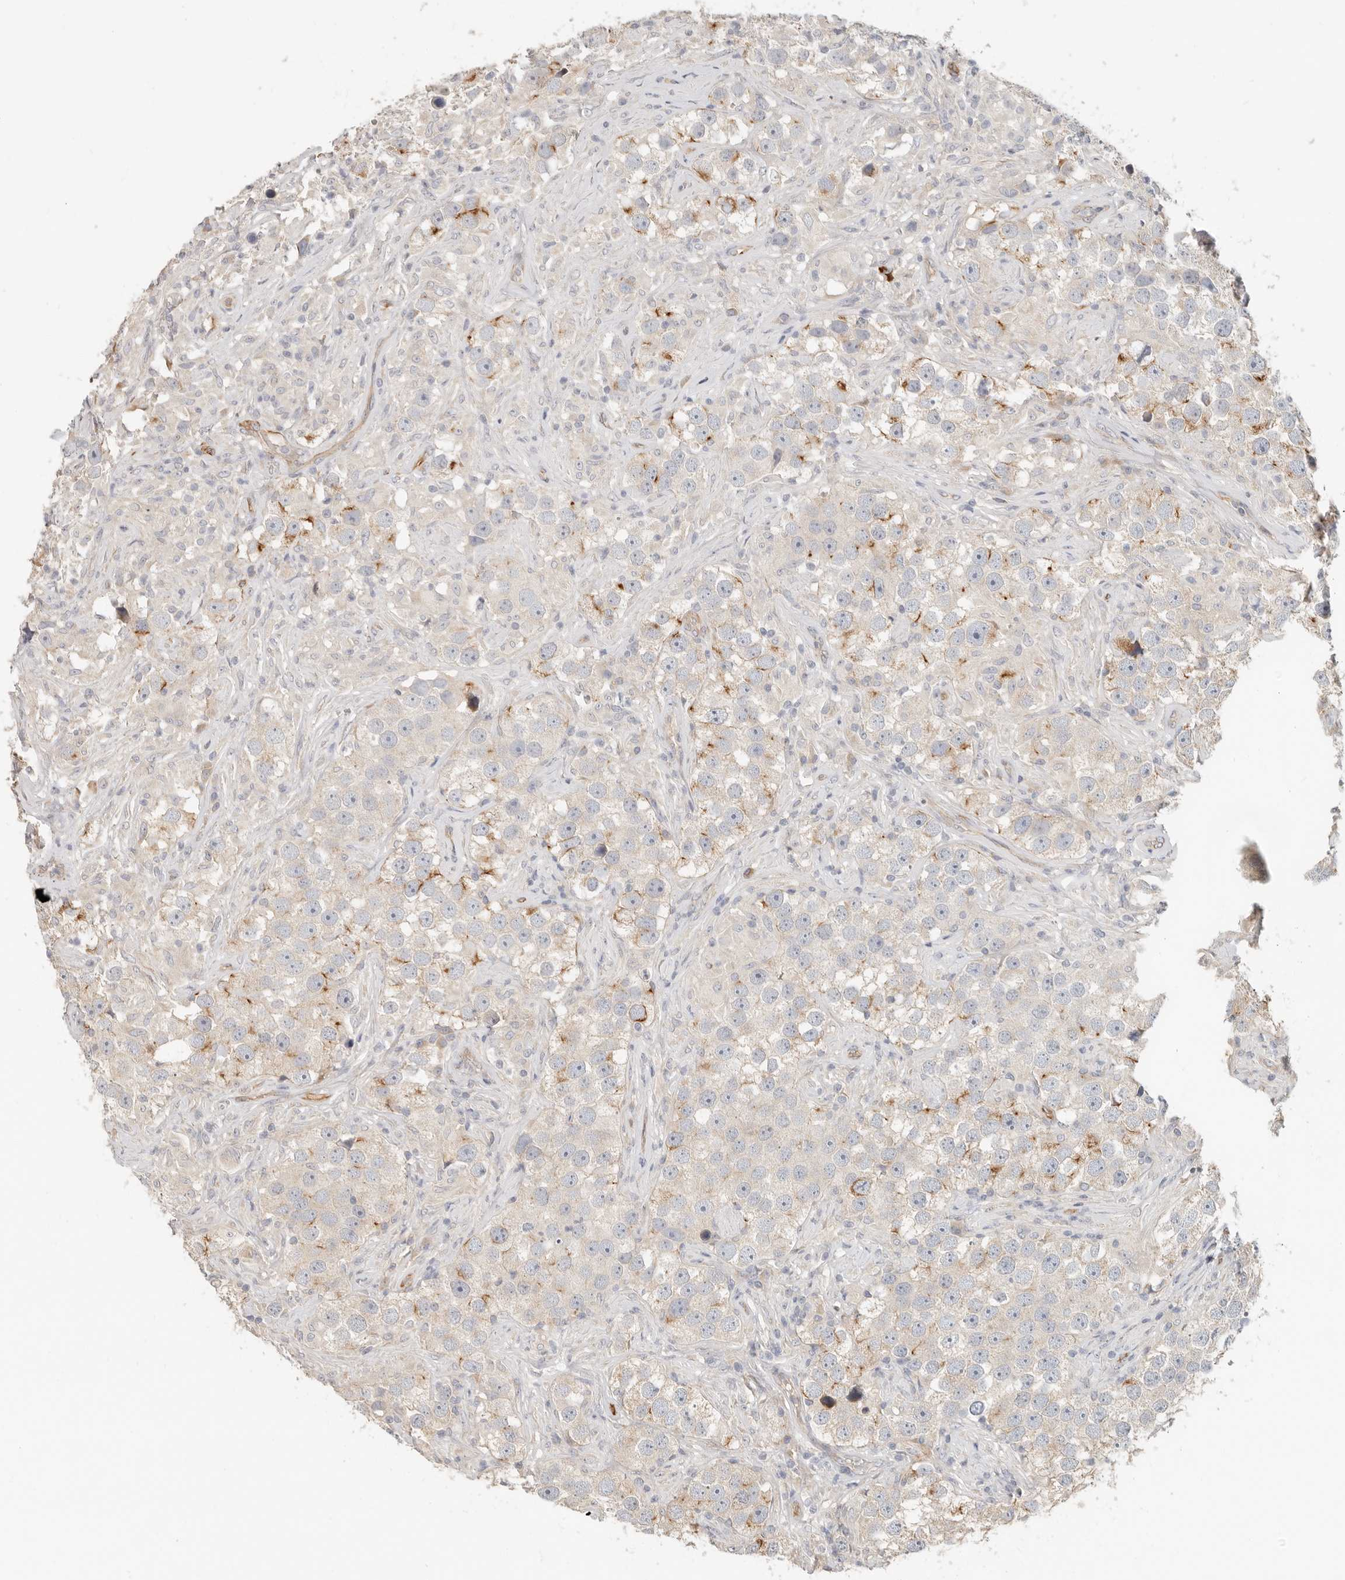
{"staining": {"intensity": "moderate", "quantity": "<25%", "location": "cytoplasmic/membranous"}, "tissue": "testis cancer", "cell_type": "Tumor cells", "image_type": "cancer", "snomed": [{"axis": "morphology", "description": "Seminoma, NOS"}, {"axis": "topography", "description": "Testis"}], "caption": "IHC of seminoma (testis) demonstrates low levels of moderate cytoplasmic/membranous positivity in approximately <25% of tumor cells.", "gene": "SPRING1", "patient": {"sex": "male", "age": 49}}